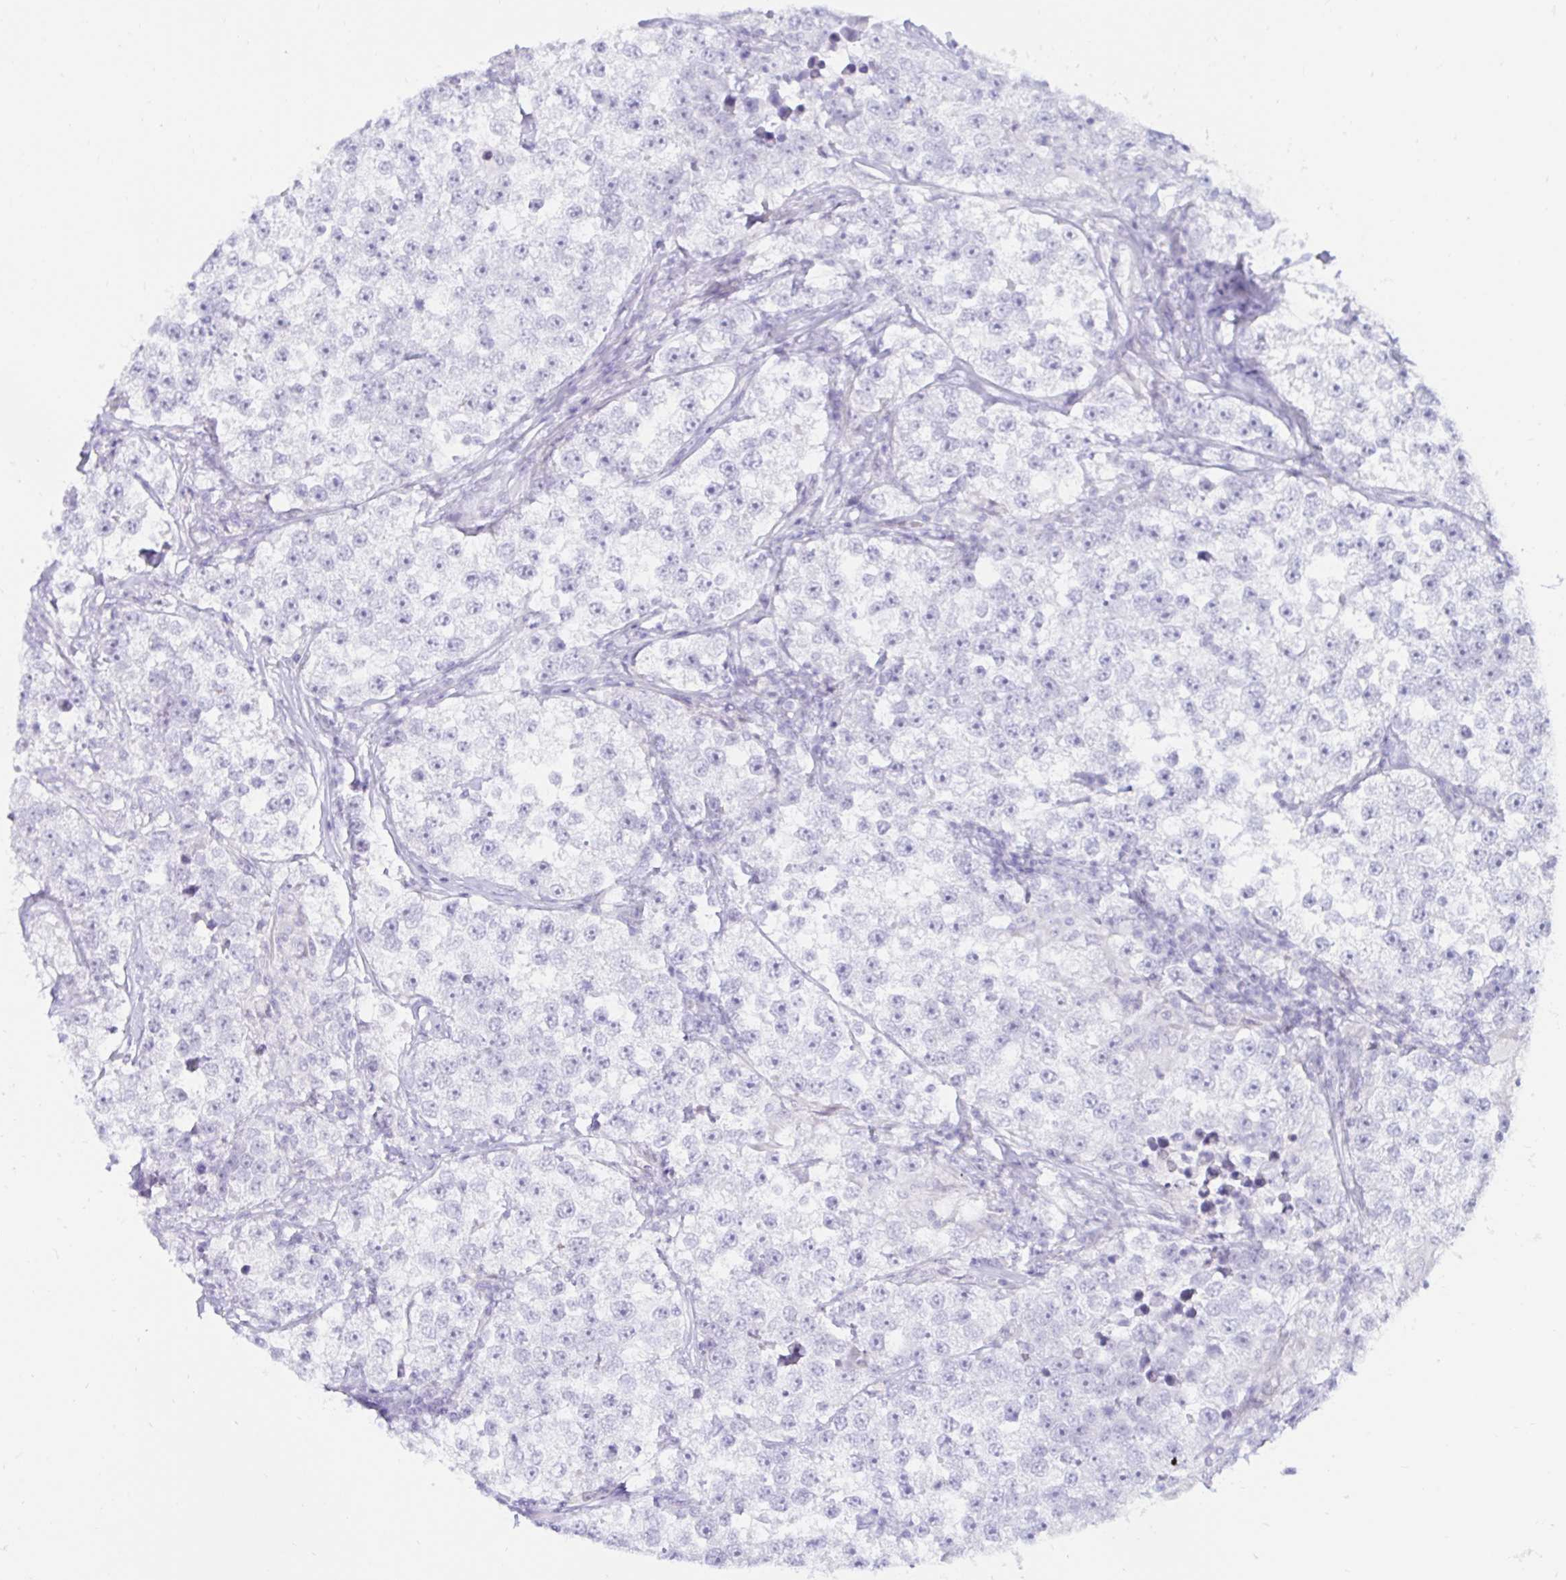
{"staining": {"intensity": "negative", "quantity": "none", "location": "none"}, "tissue": "testis cancer", "cell_type": "Tumor cells", "image_type": "cancer", "snomed": [{"axis": "morphology", "description": "Seminoma, NOS"}, {"axis": "topography", "description": "Testis"}], "caption": "This is an immunohistochemistry (IHC) histopathology image of seminoma (testis). There is no staining in tumor cells.", "gene": "BEST1", "patient": {"sex": "male", "age": 46}}